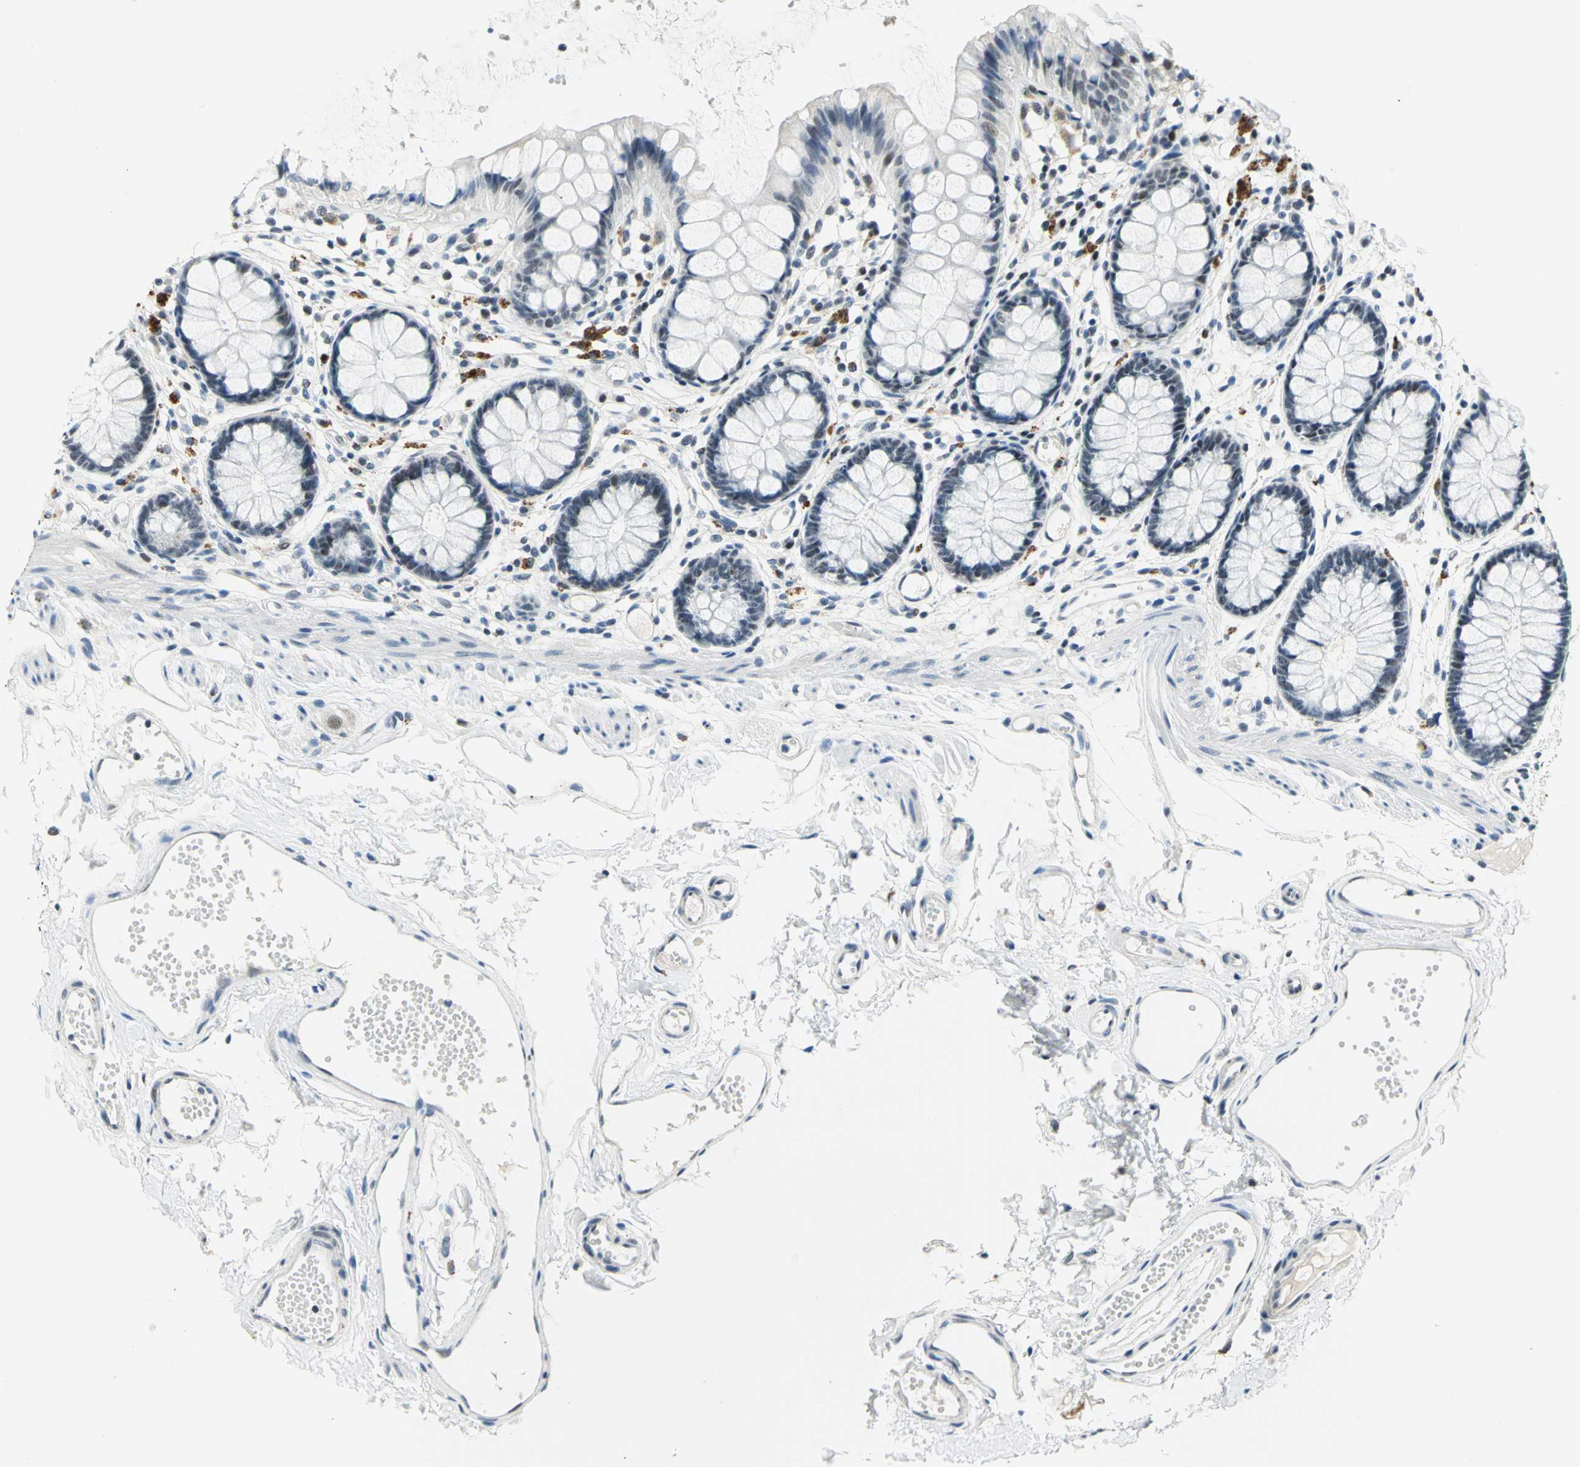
{"staining": {"intensity": "negative", "quantity": "none", "location": "none"}, "tissue": "rectum", "cell_type": "Glandular cells", "image_type": "normal", "snomed": [{"axis": "morphology", "description": "Normal tissue, NOS"}, {"axis": "topography", "description": "Rectum"}], "caption": "Immunohistochemistry (IHC) photomicrograph of unremarkable rectum stained for a protein (brown), which reveals no expression in glandular cells.", "gene": "RAD17", "patient": {"sex": "female", "age": 66}}